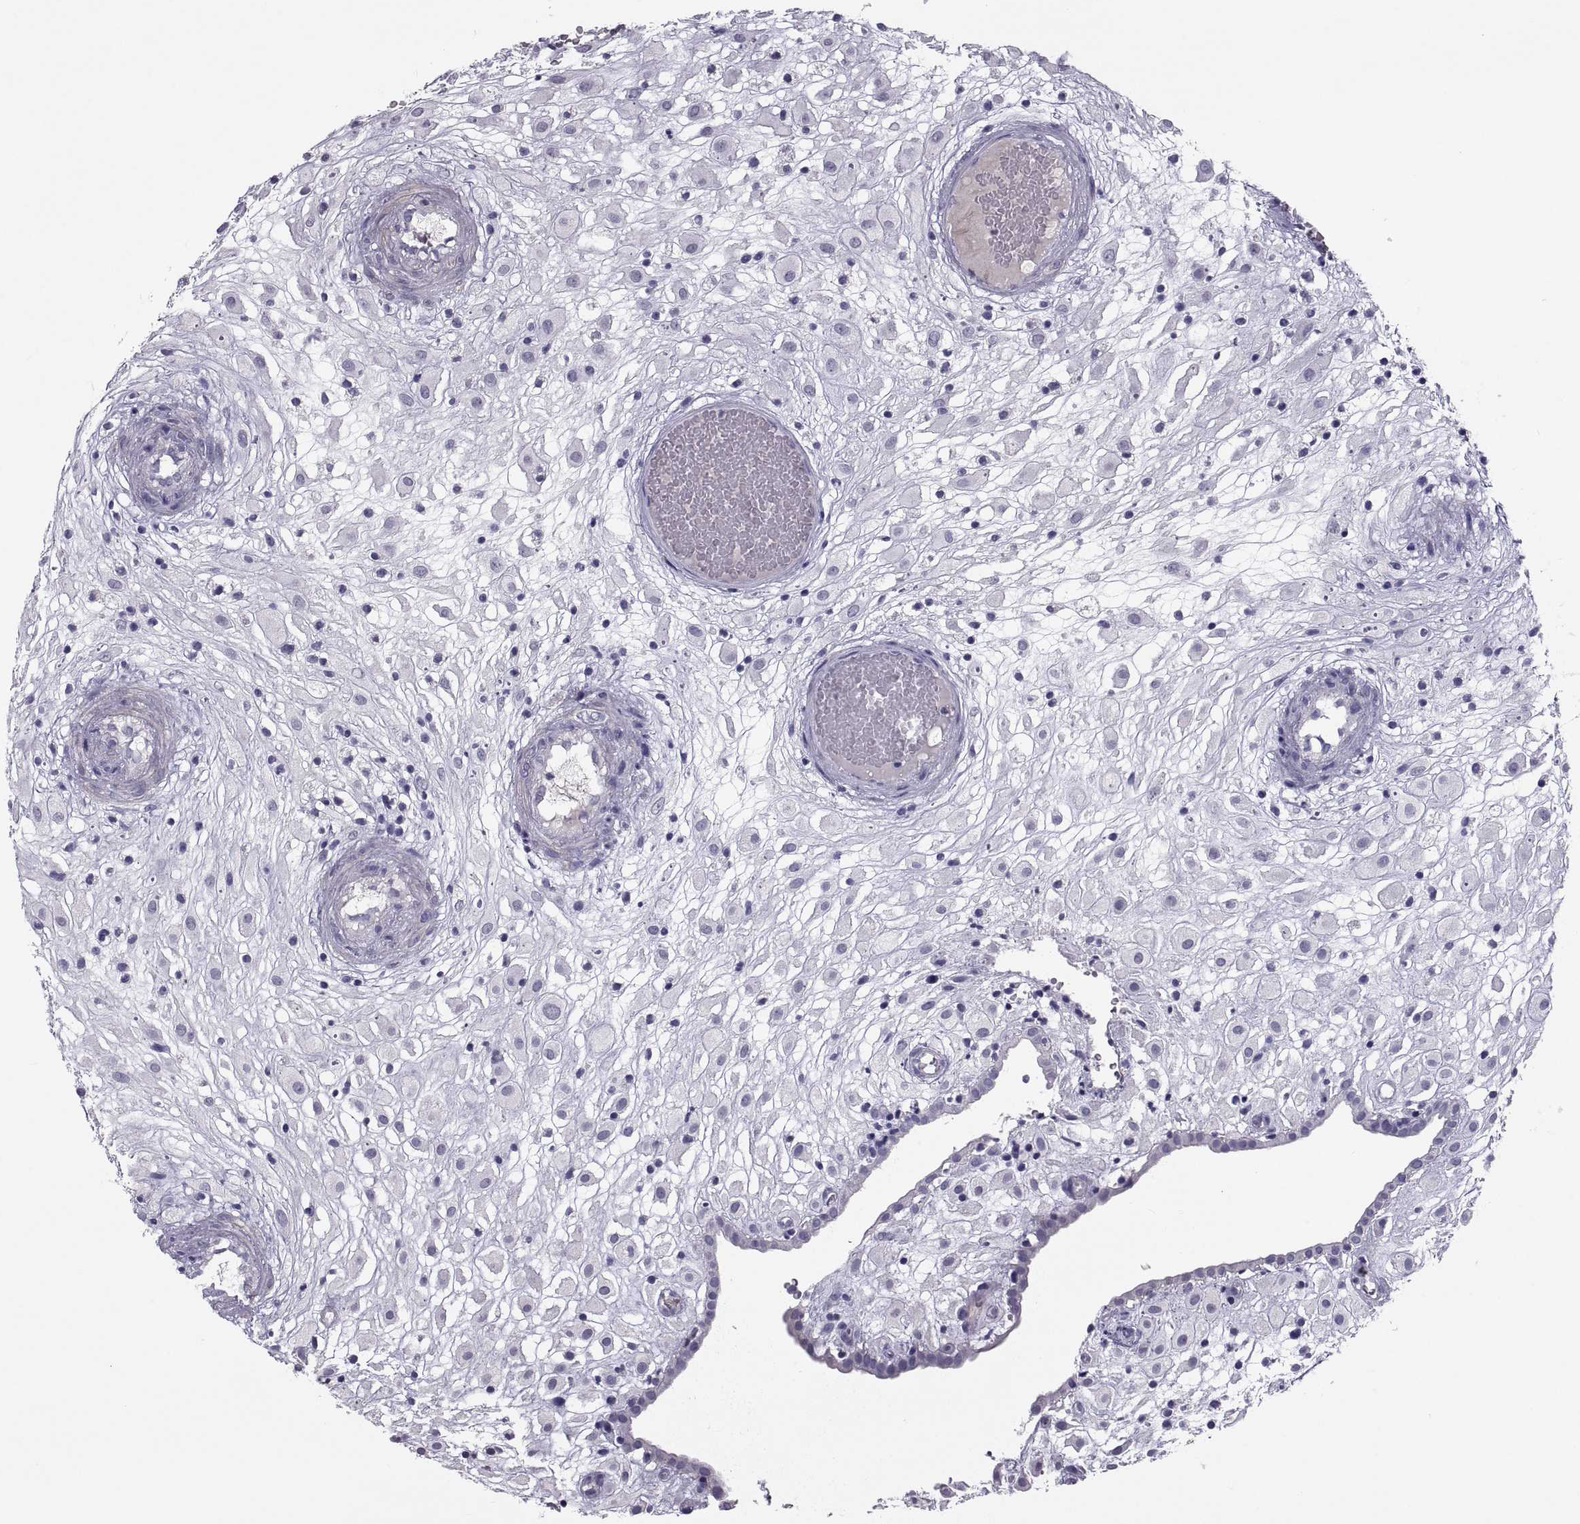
{"staining": {"intensity": "negative", "quantity": "none", "location": "none"}, "tissue": "placenta", "cell_type": "Decidual cells", "image_type": "normal", "snomed": [{"axis": "morphology", "description": "Normal tissue, NOS"}, {"axis": "topography", "description": "Placenta"}], "caption": "This is a micrograph of IHC staining of unremarkable placenta, which shows no positivity in decidual cells.", "gene": "IGSF1", "patient": {"sex": "female", "age": 24}}